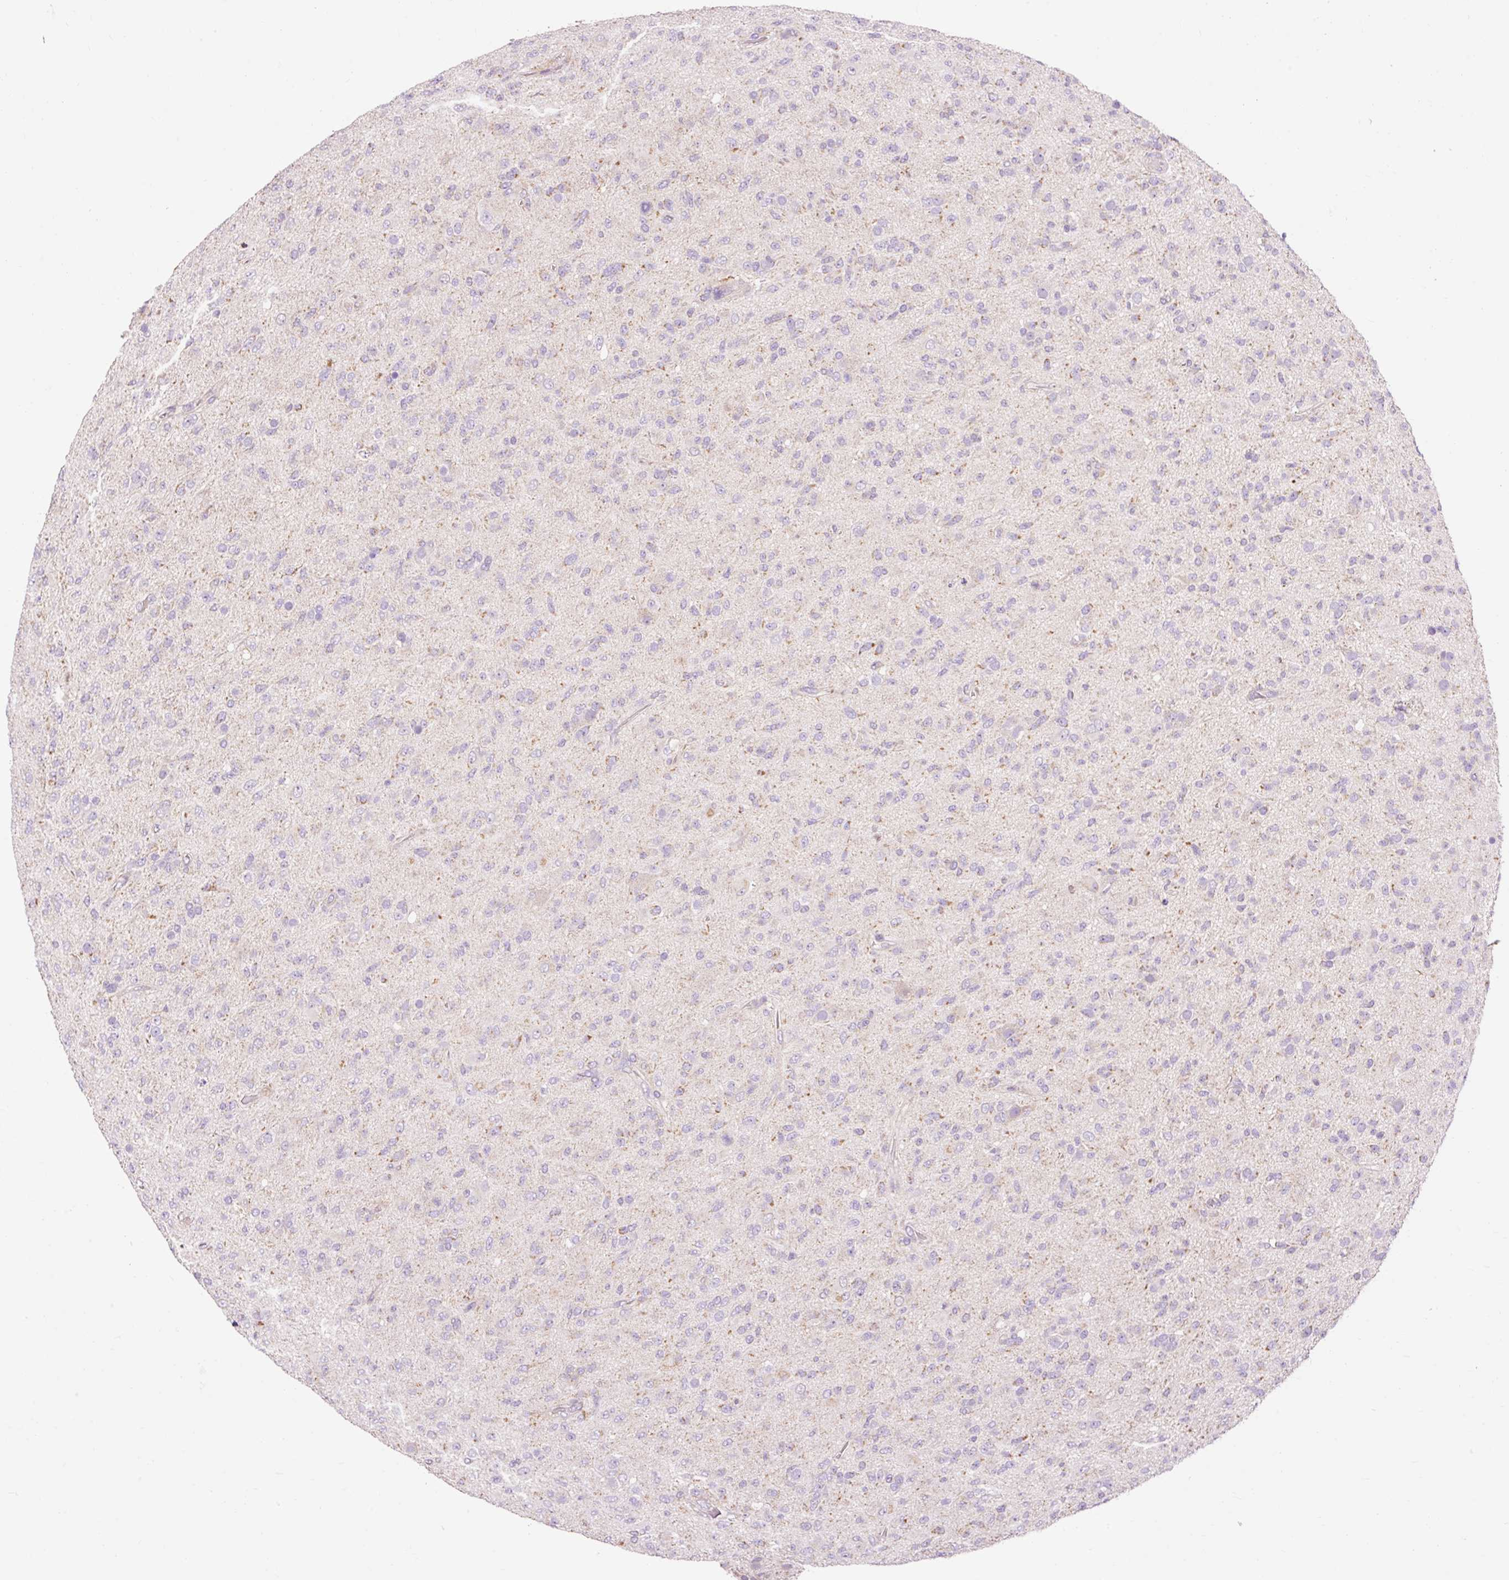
{"staining": {"intensity": "weak", "quantity": "<25%", "location": "cytoplasmic/membranous"}, "tissue": "glioma", "cell_type": "Tumor cells", "image_type": "cancer", "snomed": [{"axis": "morphology", "description": "Glioma, malignant, Low grade"}, {"axis": "topography", "description": "Brain"}], "caption": "Tumor cells show no significant protein expression in malignant low-grade glioma.", "gene": "IMMT", "patient": {"sex": "male", "age": 65}}